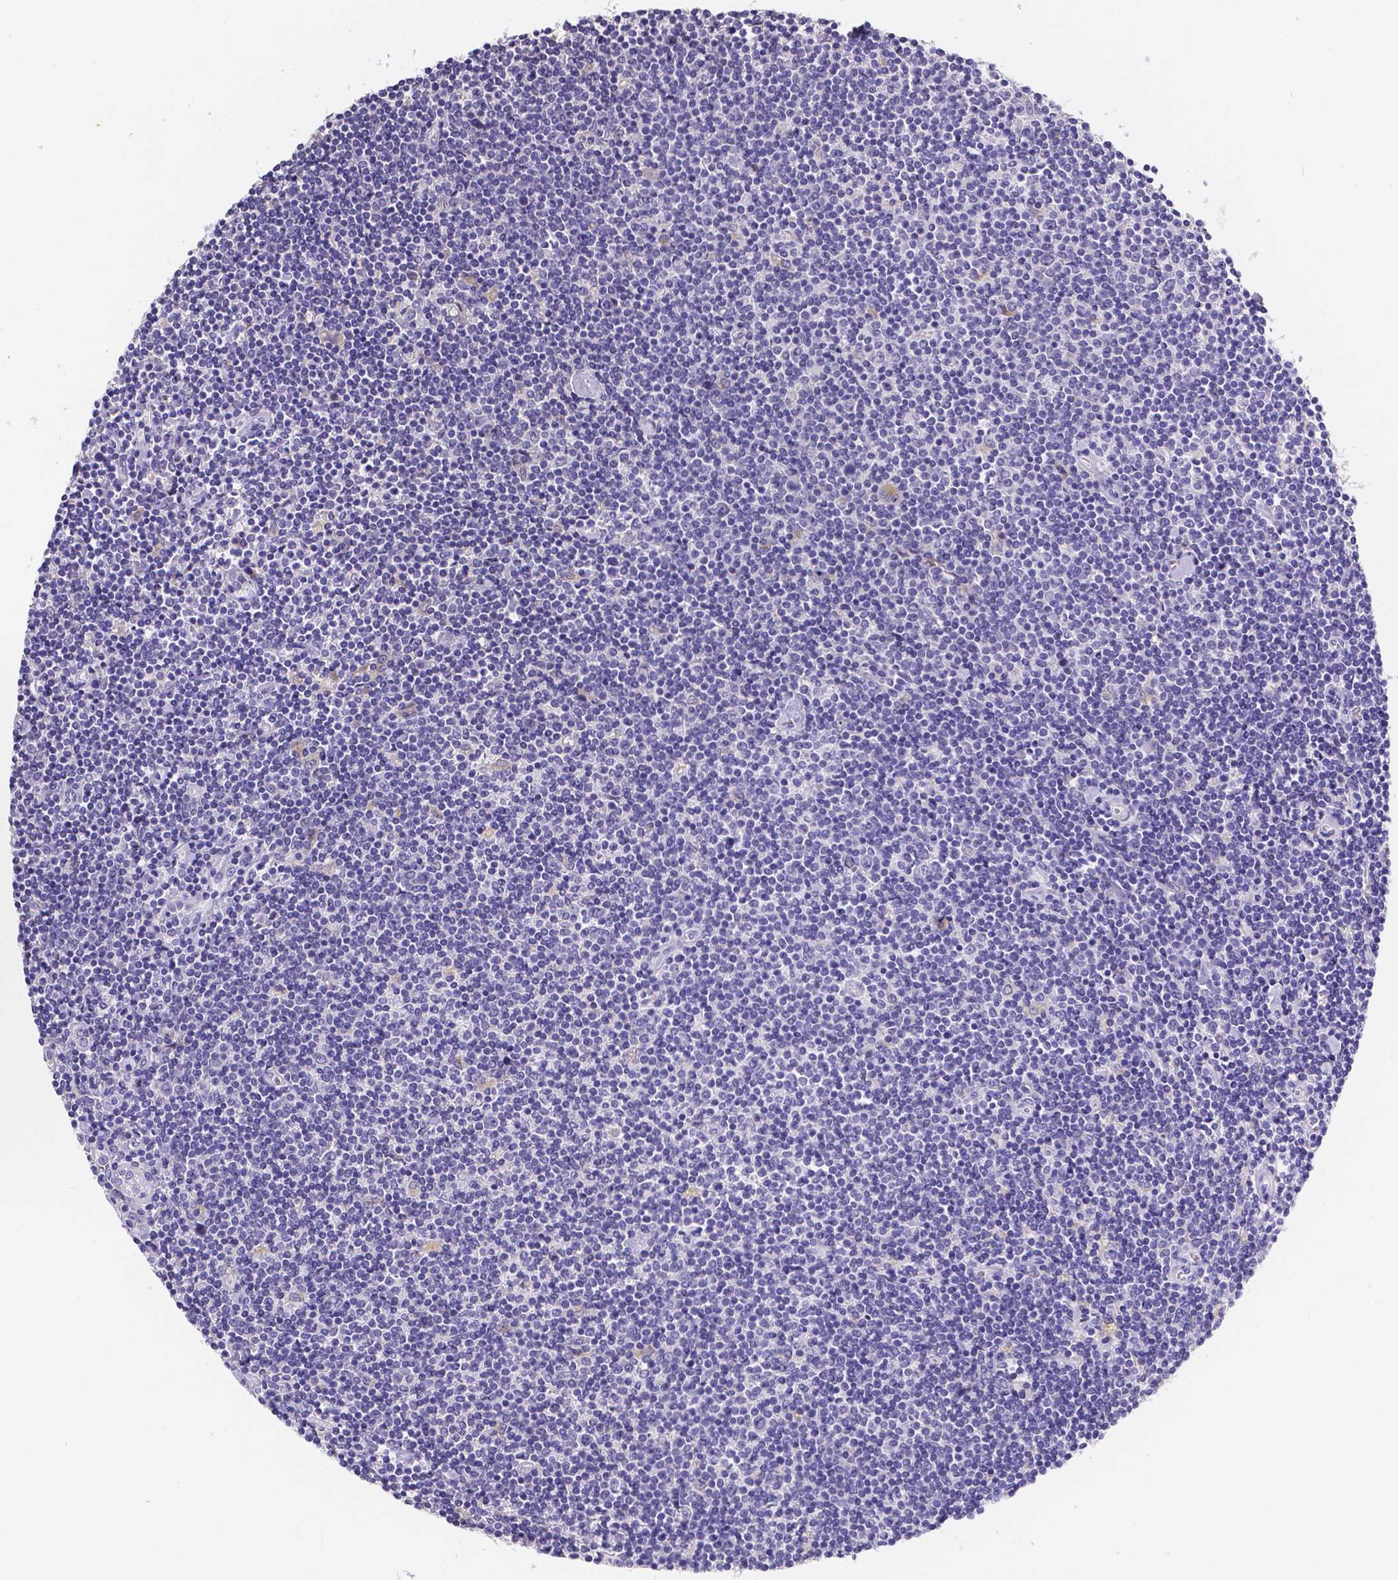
{"staining": {"intensity": "moderate", "quantity": "25%-75%", "location": "cytoplasmic/membranous"}, "tissue": "lymphoma", "cell_type": "Tumor cells", "image_type": "cancer", "snomed": [{"axis": "morphology", "description": "Hodgkin's disease, NOS"}, {"axis": "topography", "description": "Lymph node"}], "caption": "This photomicrograph demonstrates immunohistochemistry staining of lymphoma, with medium moderate cytoplasmic/membranous positivity in about 25%-75% of tumor cells.", "gene": "ATP6V1D", "patient": {"sex": "male", "age": 40}}